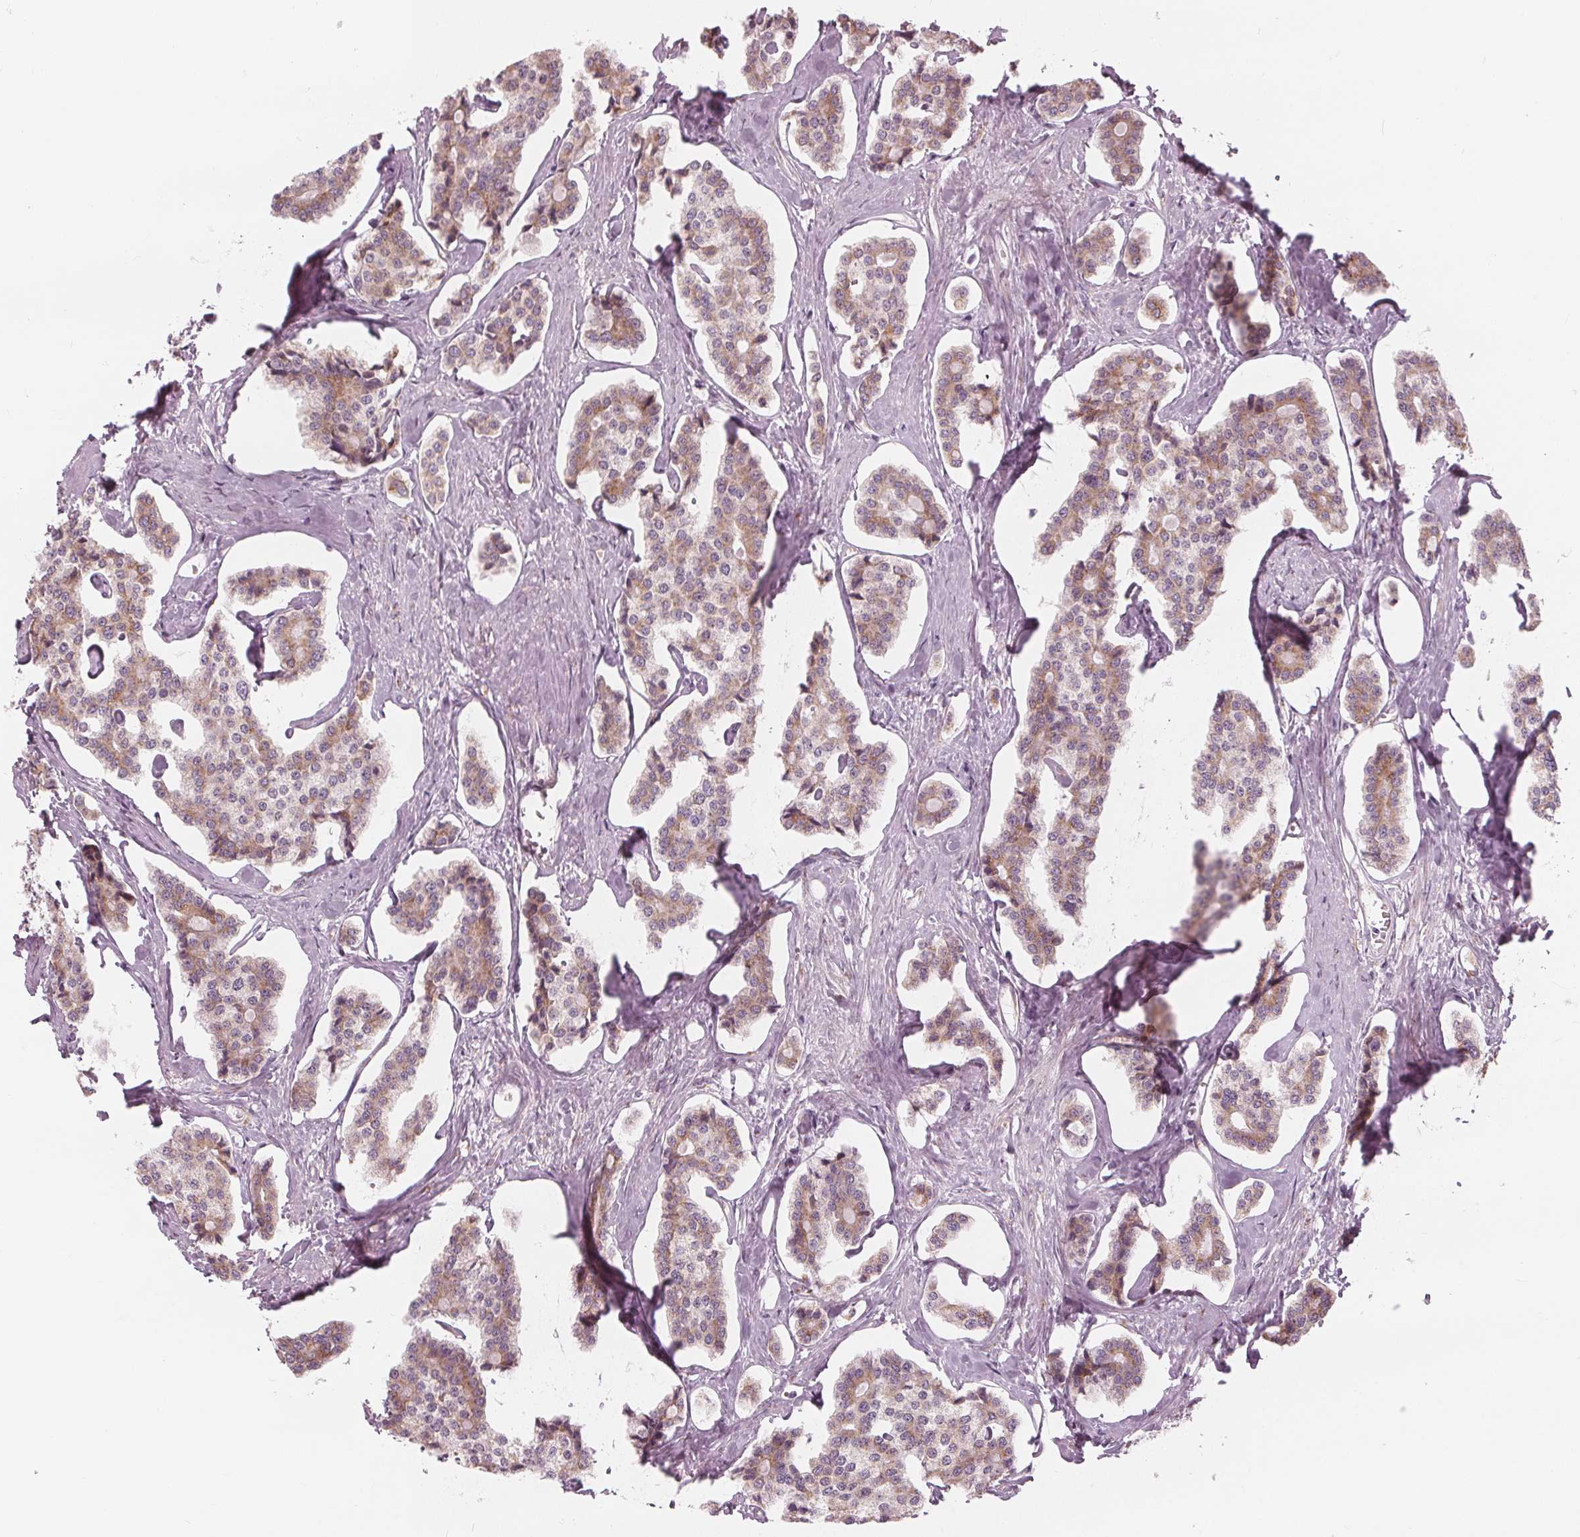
{"staining": {"intensity": "weak", "quantity": "25%-75%", "location": "cytoplasmic/membranous"}, "tissue": "carcinoid", "cell_type": "Tumor cells", "image_type": "cancer", "snomed": [{"axis": "morphology", "description": "Carcinoid, malignant, NOS"}, {"axis": "topography", "description": "Small intestine"}], "caption": "Carcinoid was stained to show a protein in brown. There is low levels of weak cytoplasmic/membranous expression in about 25%-75% of tumor cells.", "gene": "BRSK1", "patient": {"sex": "female", "age": 65}}